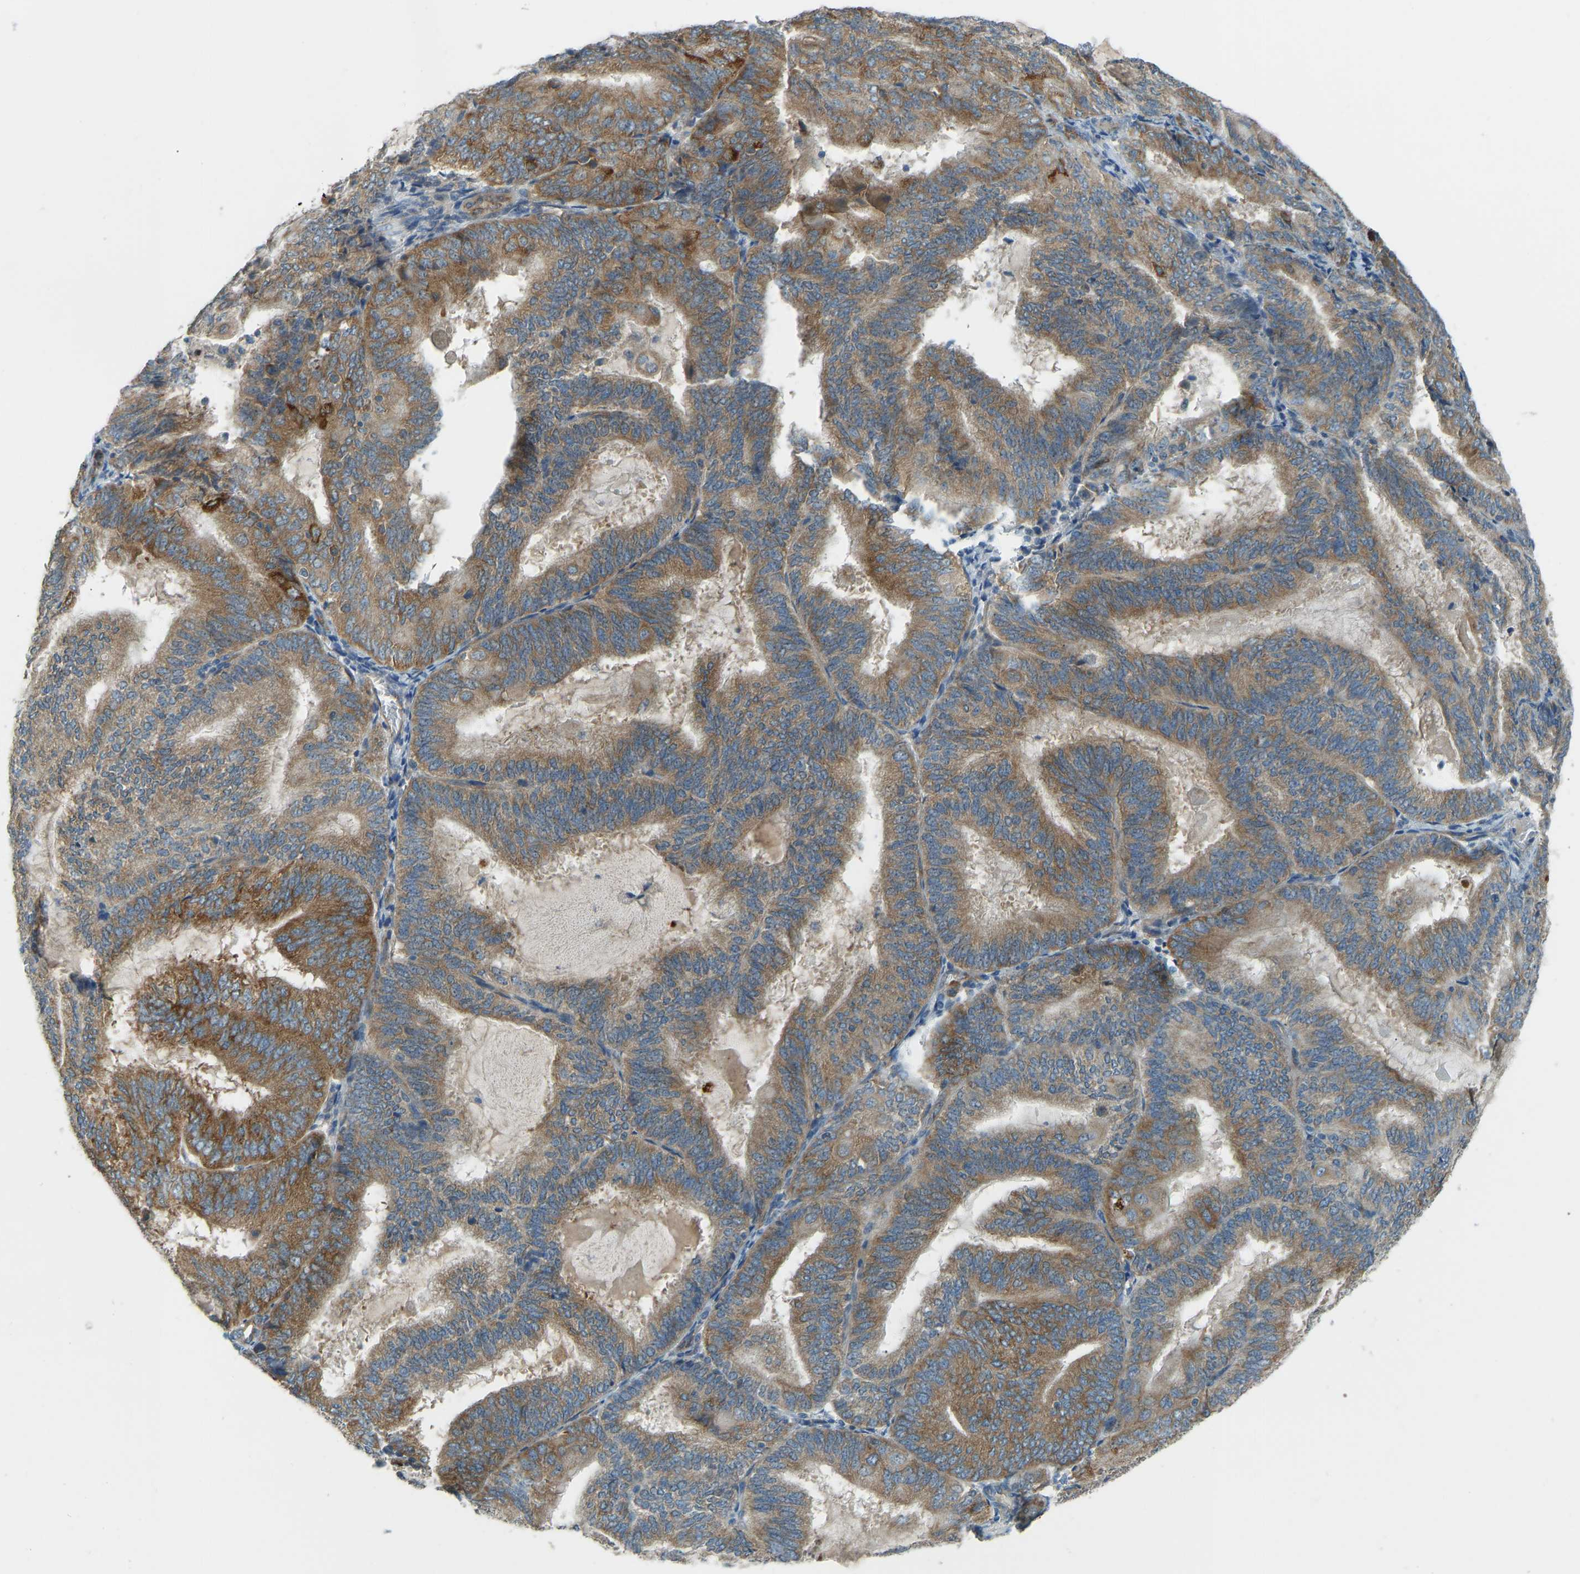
{"staining": {"intensity": "moderate", "quantity": ">75%", "location": "cytoplasmic/membranous"}, "tissue": "endometrial cancer", "cell_type": "Tumor cells", "image_type": "cancer", "snomed": [{"axis": "morphology", "description": "Adenocarcinoma, NOS"}, {"axis": "topography", "description": "Endometrium"}], "caption": "Endometrial cancer stained with immunohistochemistry demonstrates moderate cytoplasmic/membranous expression in about >75% of tumor cells.", "gene": "STAU2", "patient": {"sex": "female", "age": 81}}